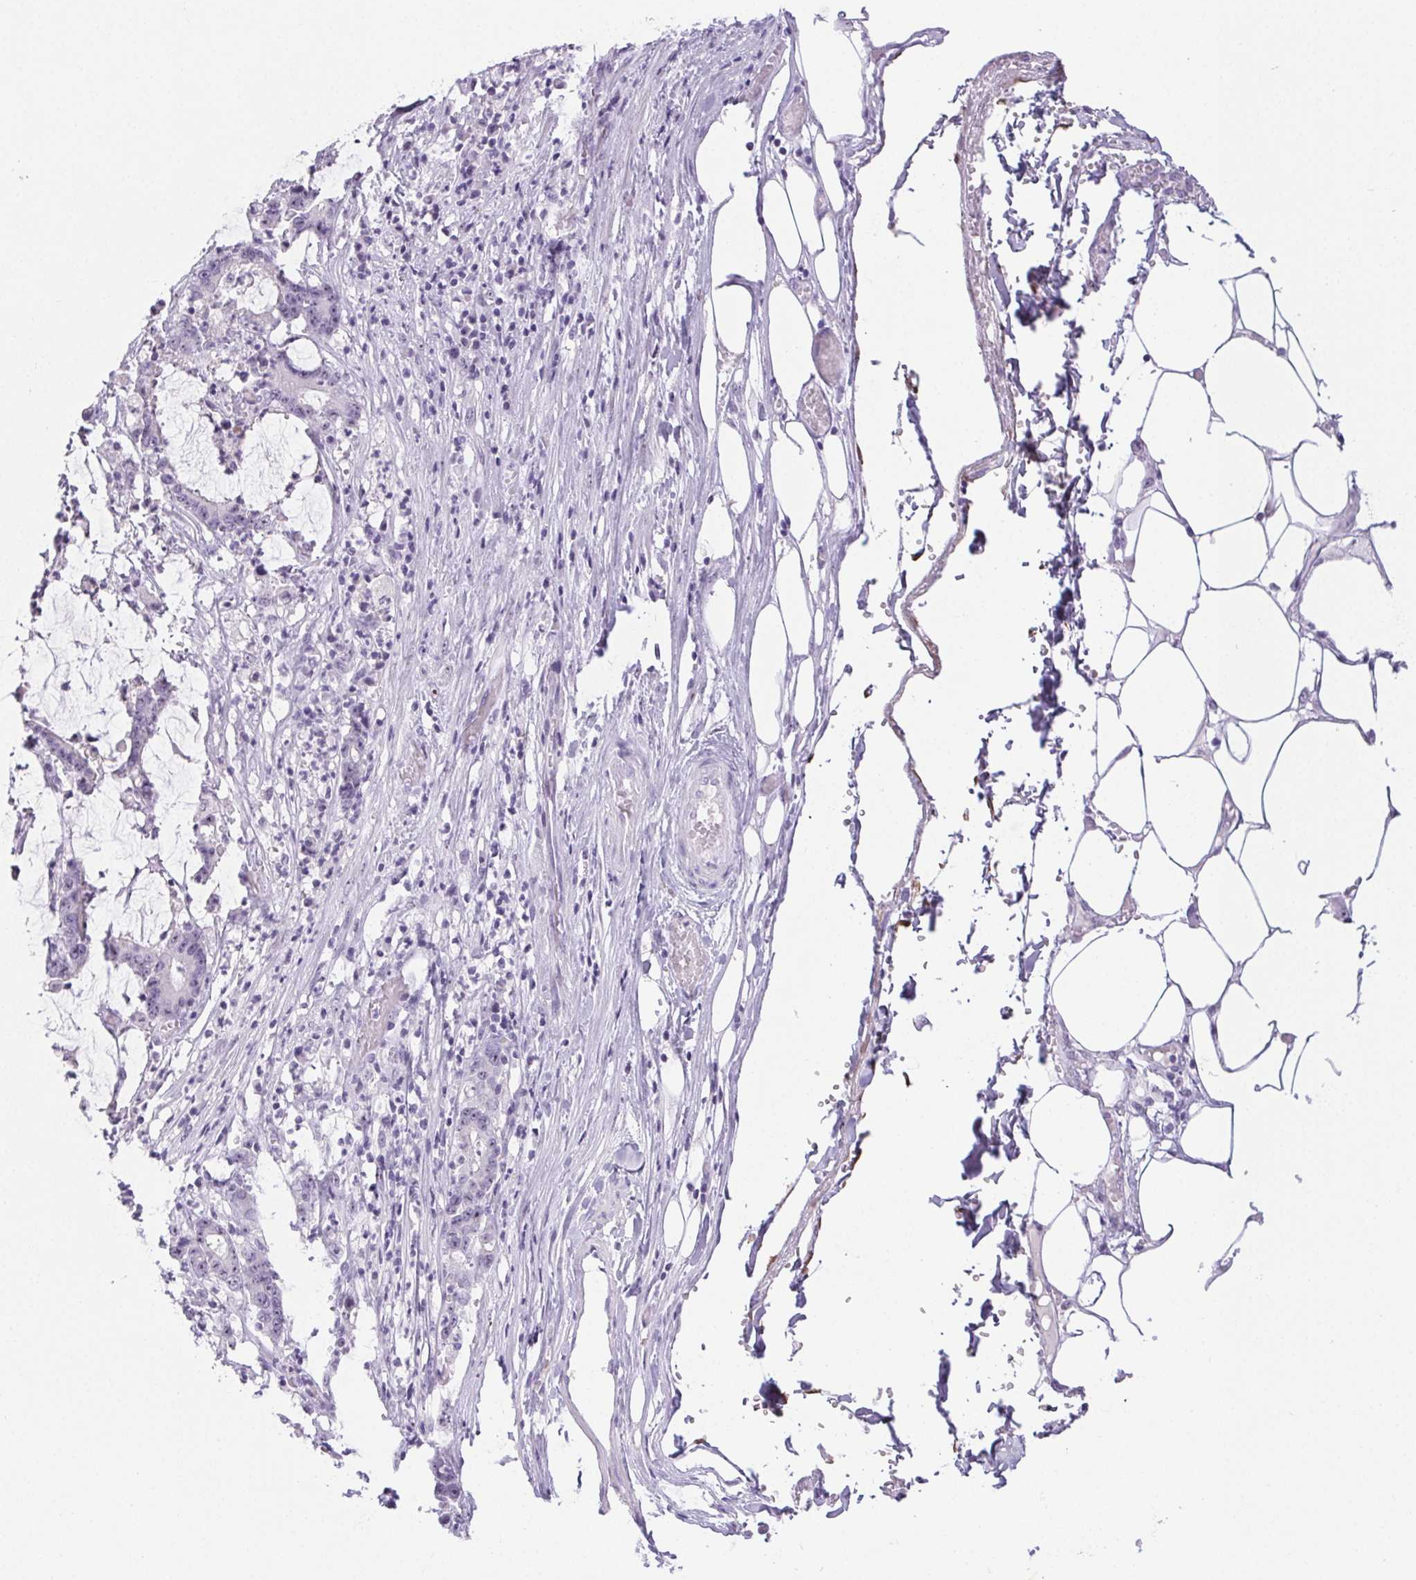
{"staining": {"intensity": "negative", "quantity": "none", "location": "none"}, "tissue": "stomach cancer", "cell_type": "Tumor cells", "image_type": "cancer", "snomed": [{"axis": "morphology", "description": "Adenocarcinoma, NOS"}, {"axis": "topography", "description": "Stomach, upper"}], "caption": "DAB (3,3'-diaminobenzidine) immunohistochemical staining of adenocarcinoma (stomach) demonstrates no significant positivity in tumor cells.", "gene": "ST8SIA3", "patient": {"sex": "male", "age": 68}}